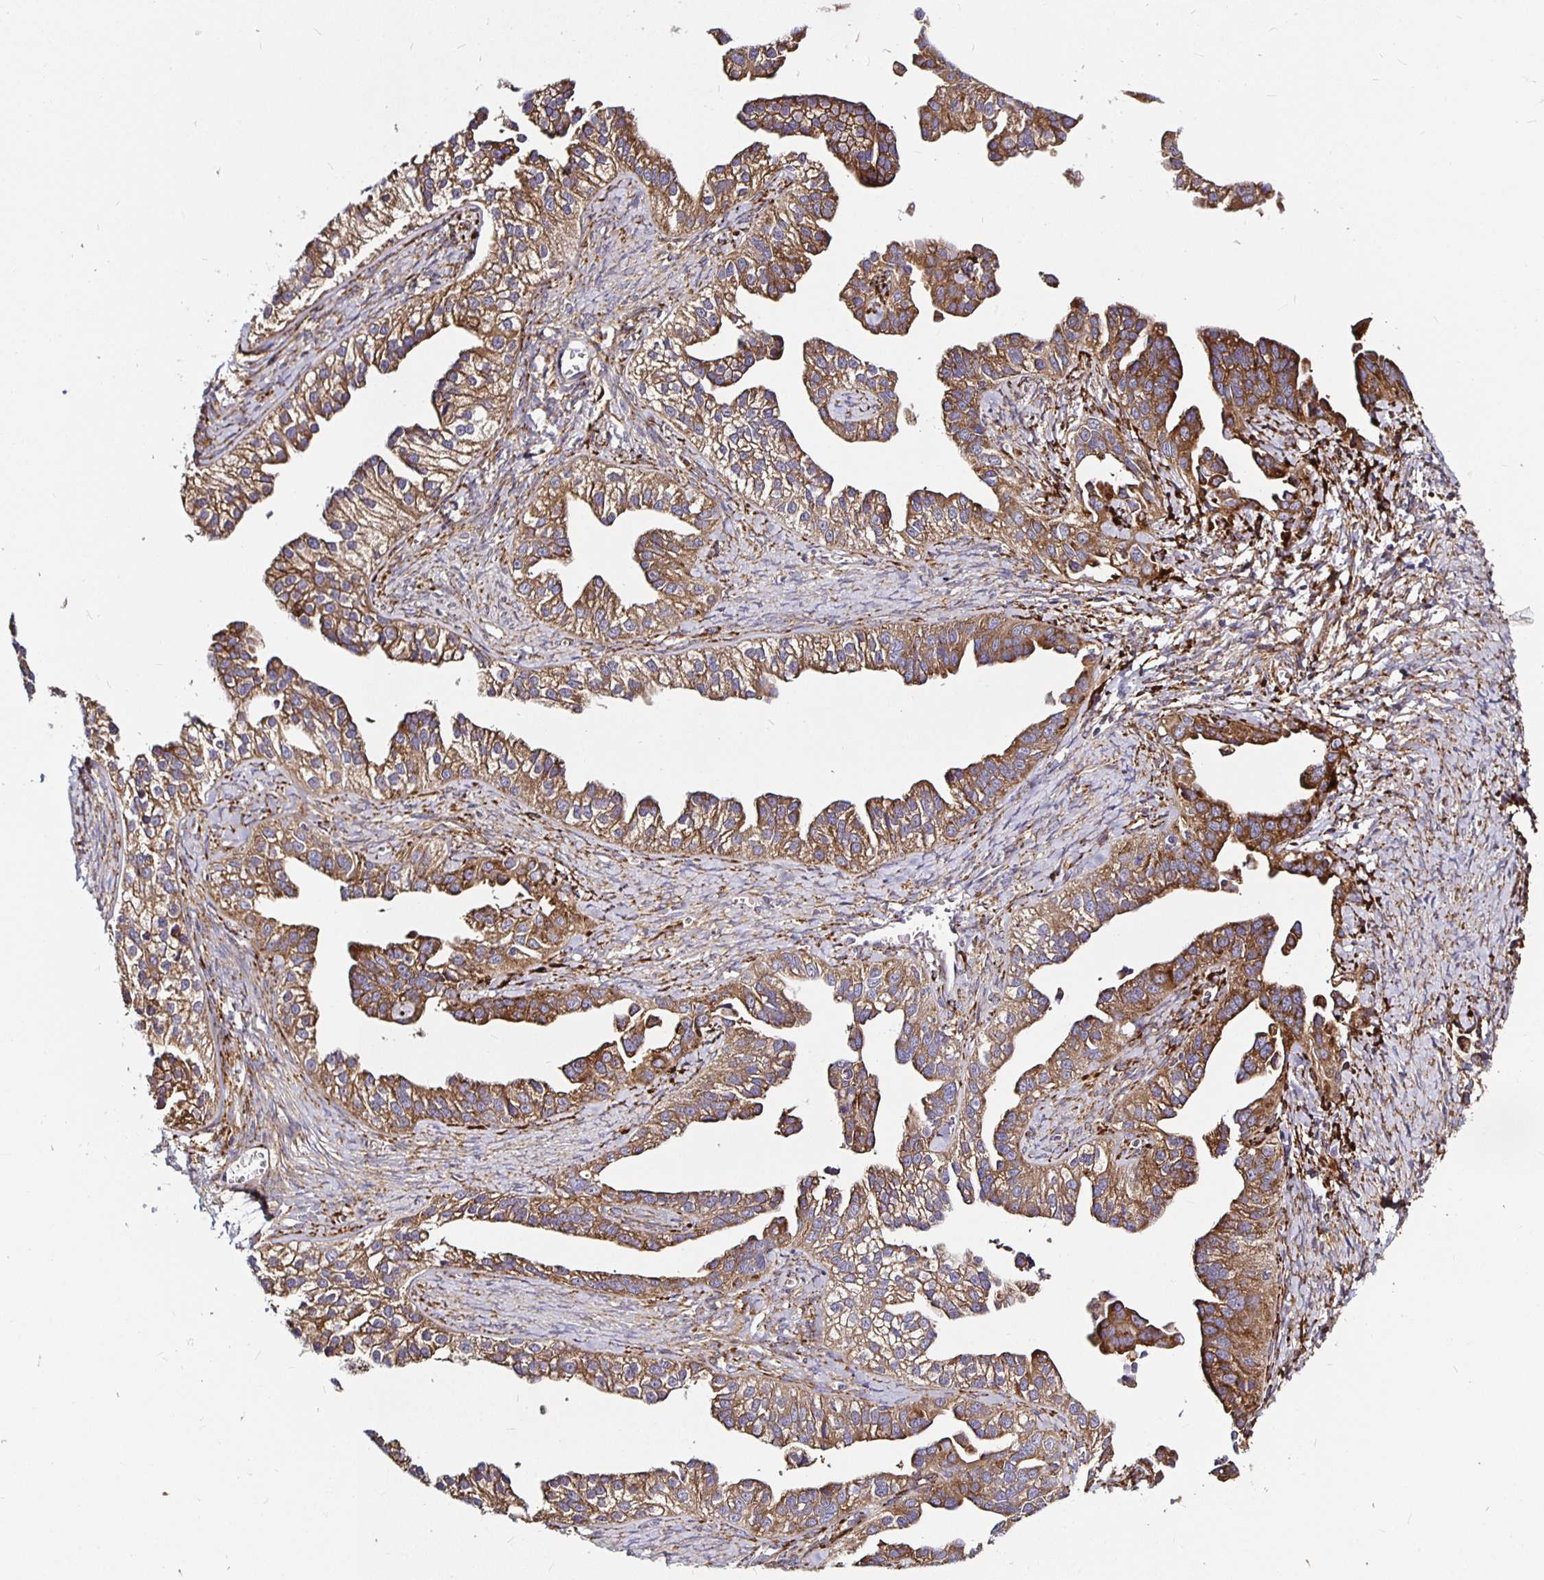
{"staining": {"intensity": "moderate", "quantity": ">75%", "location": "cytoplasmic/membranous"}, "tissue": "ovarian cancer", "cell_type": "Tumor cells", "image_type": "cancer", "snomed": [{"axis": "morphology", "description": "Cystadenocarcinoma, serous, NOS"}, {"axis": "topography", "description": "Ovary"}], "caption": "Ovarian cancer stained for a protein (brown) displays moderate cytoplasmic/membranous positive expression in approximately >75% of tumor cells.", "gene": "P4HA2", "patient": {"sex": "female", "age": 75}}